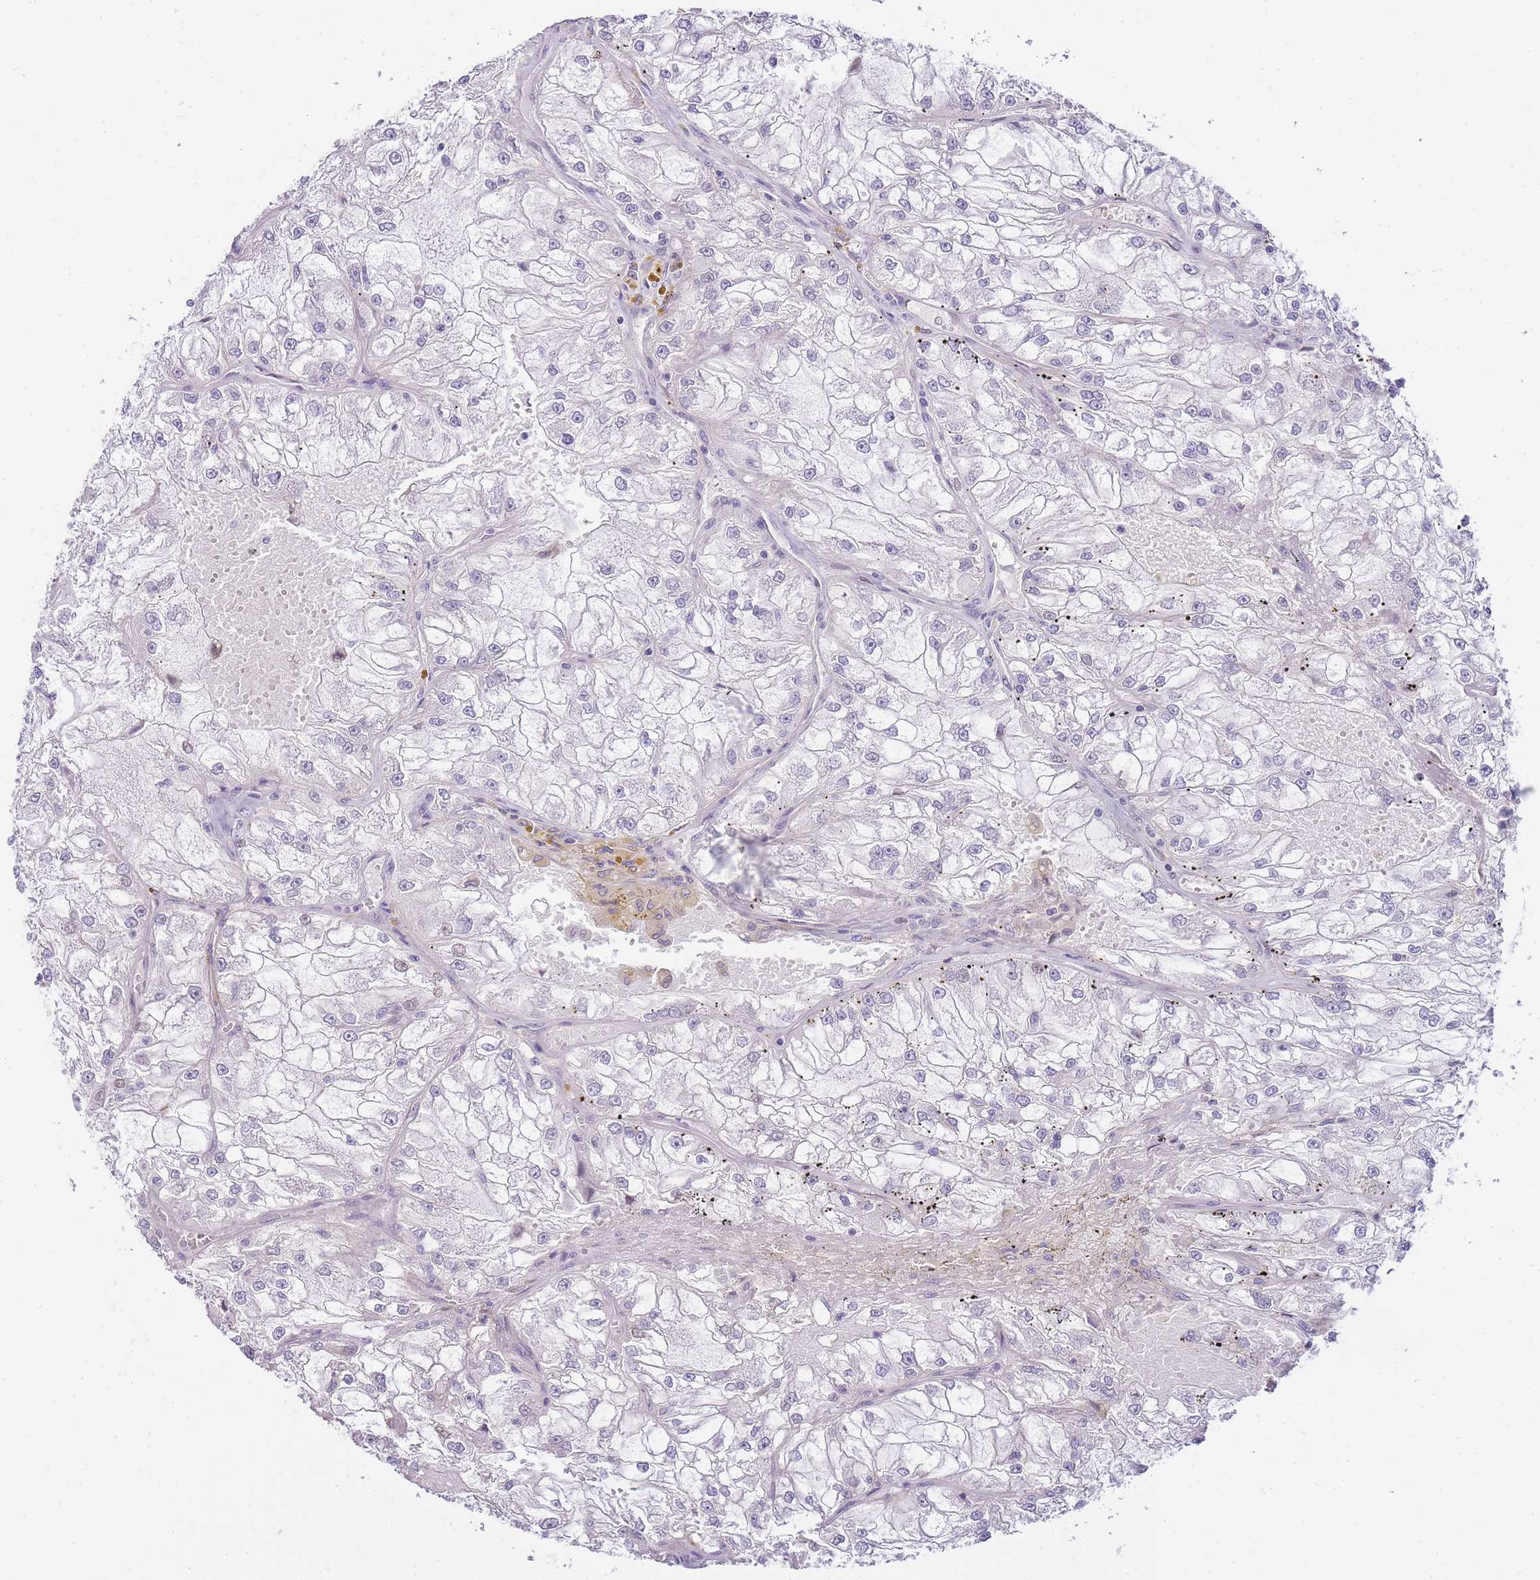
{"staining": {"intensity": "negative", "quantity": "none", "location": "none"}, "tissue": "renal cancer", "cell_type": "Tumor cells", "image_type": "cancer", "snomed": [{"axis": "morphology", "description": "Adenocarcinoma, NOS"}, {"axis": "topography", "description": "Kidney"}], "caption": "High power microscopy micrograph of an IHC image of renal adenocarcinoma, revealing no significant positivity in tumor cells.", "gene": "CLBA1", "patient": {"sex": "female", "age": 72}}